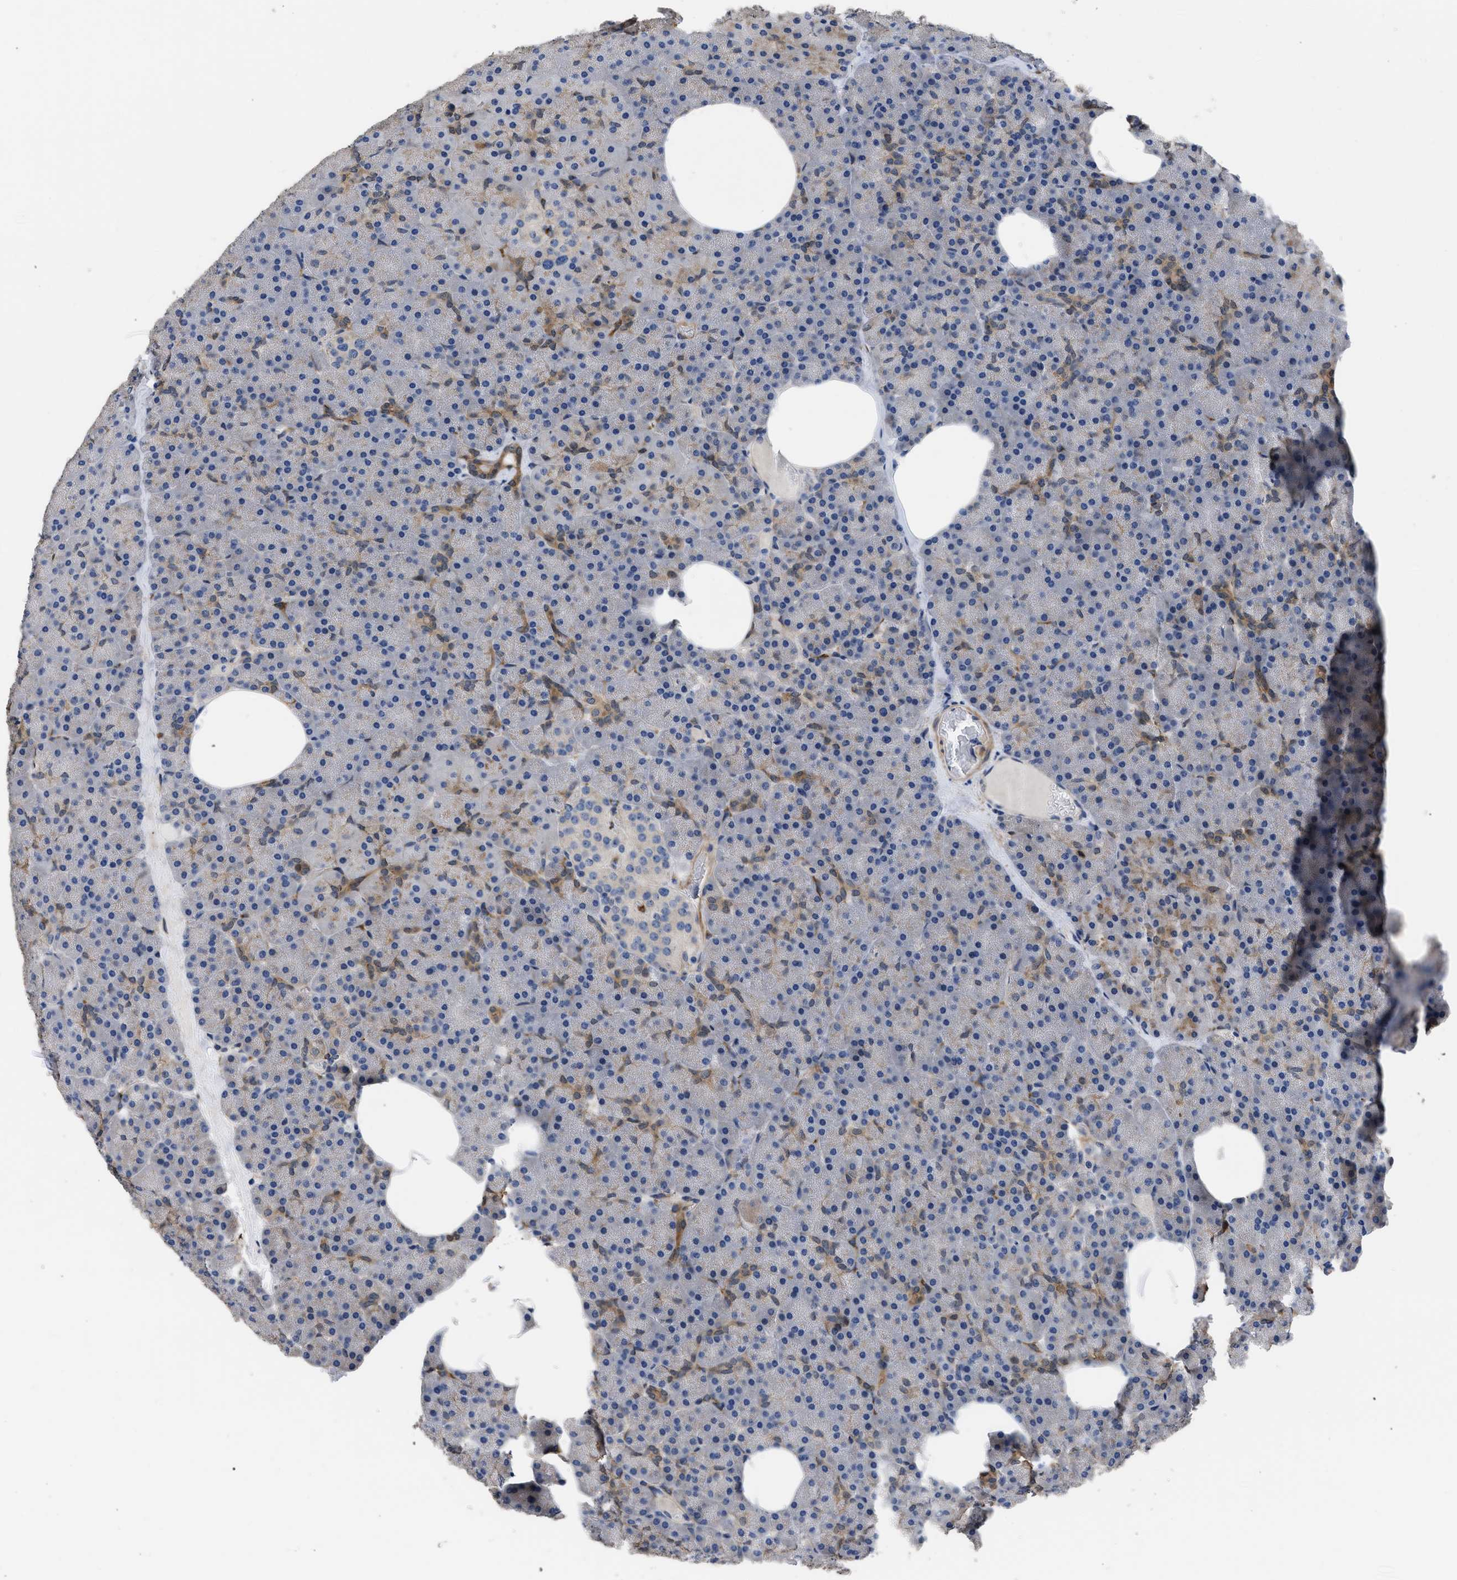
{"staining": {"intensity": "moderate", "quantity": "<25%", "location": "cytoplasmic/membranous"}, "tissue": "pancreas", "cell_type": "Exocrine glandular cells", "image_type": "normal", "snomed": [{"axis": "morphology", "description": "Normal tissue, NOS"}, {"axis": "morphology", "description": "Carcinoid, malignant, NOS"}, {"axis": "topography", "description": "Pancreas"}], "caption": "Benign pancreas reveals moderate cytoplasmic/membranous positivity in approximately <25% of exocrine glandular cells, visualized by immunohistochemistry. (DAB = brown stain, brightfield microscopy at high magnification).", "gene": "SQLE", "patient": {"sex": "female", "age": 35}}